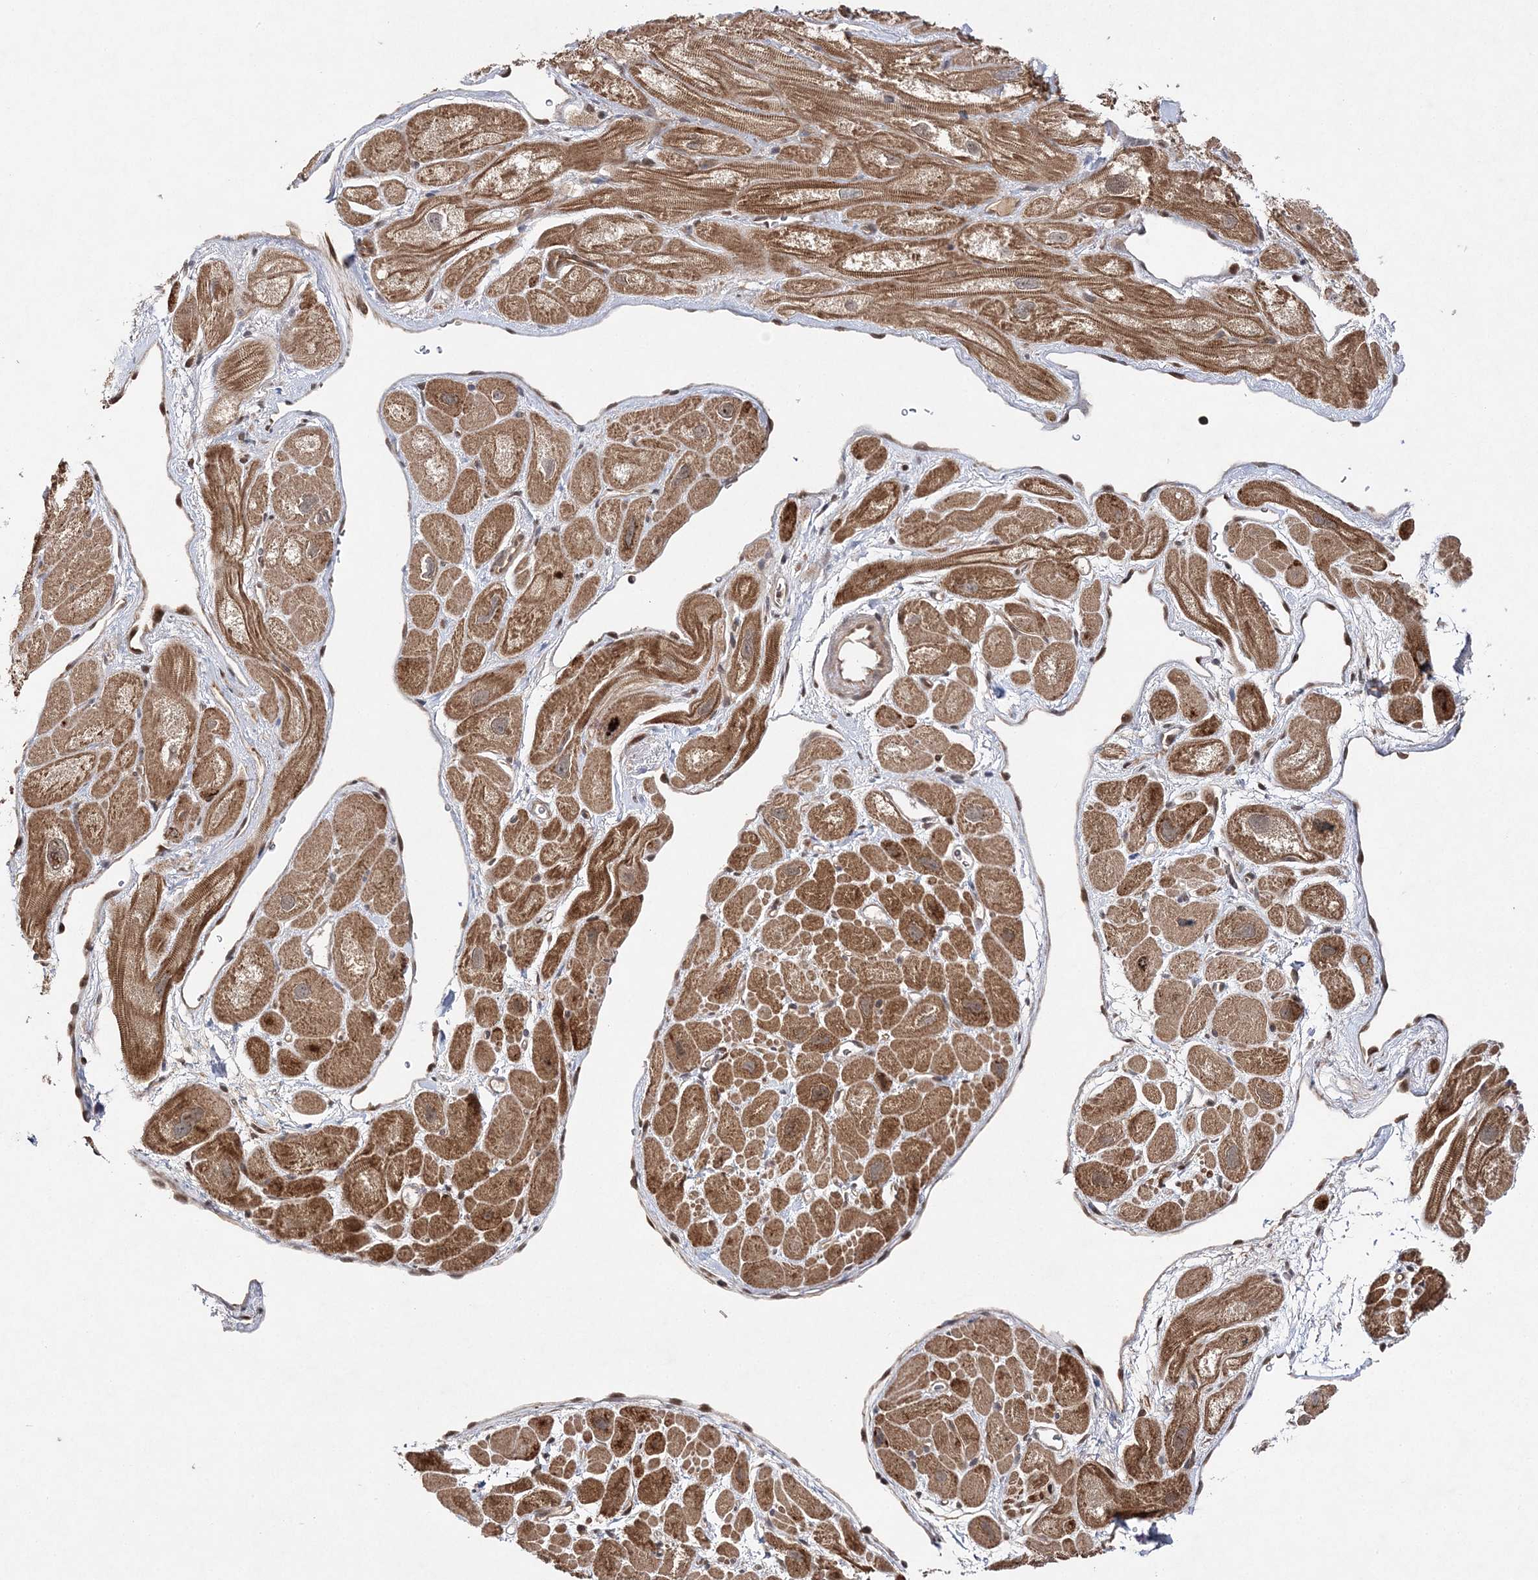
{"staining": {"intensity": "moderate", "quantity": ">75%", "location": "cytoplasmic/membranous"}, "tissue": "heart muscle", "cell_type": "Cardiomyocytes", "image_type": "normal", "snomed": [{"axis": "morphology", "description": "Normal tissue, NOS"}, {"axis": "topography", "description": "Heart"}], "caption": "Unremarkable heart muscle exhibits moderate cytoplasmic/membranous staining in about >75% of cardiomyocytes (Brightfield microscopy of DAB IHC at high magnification)..", "gene": "NIF3L1", "patient": {"sex": "male", "age": 49}}